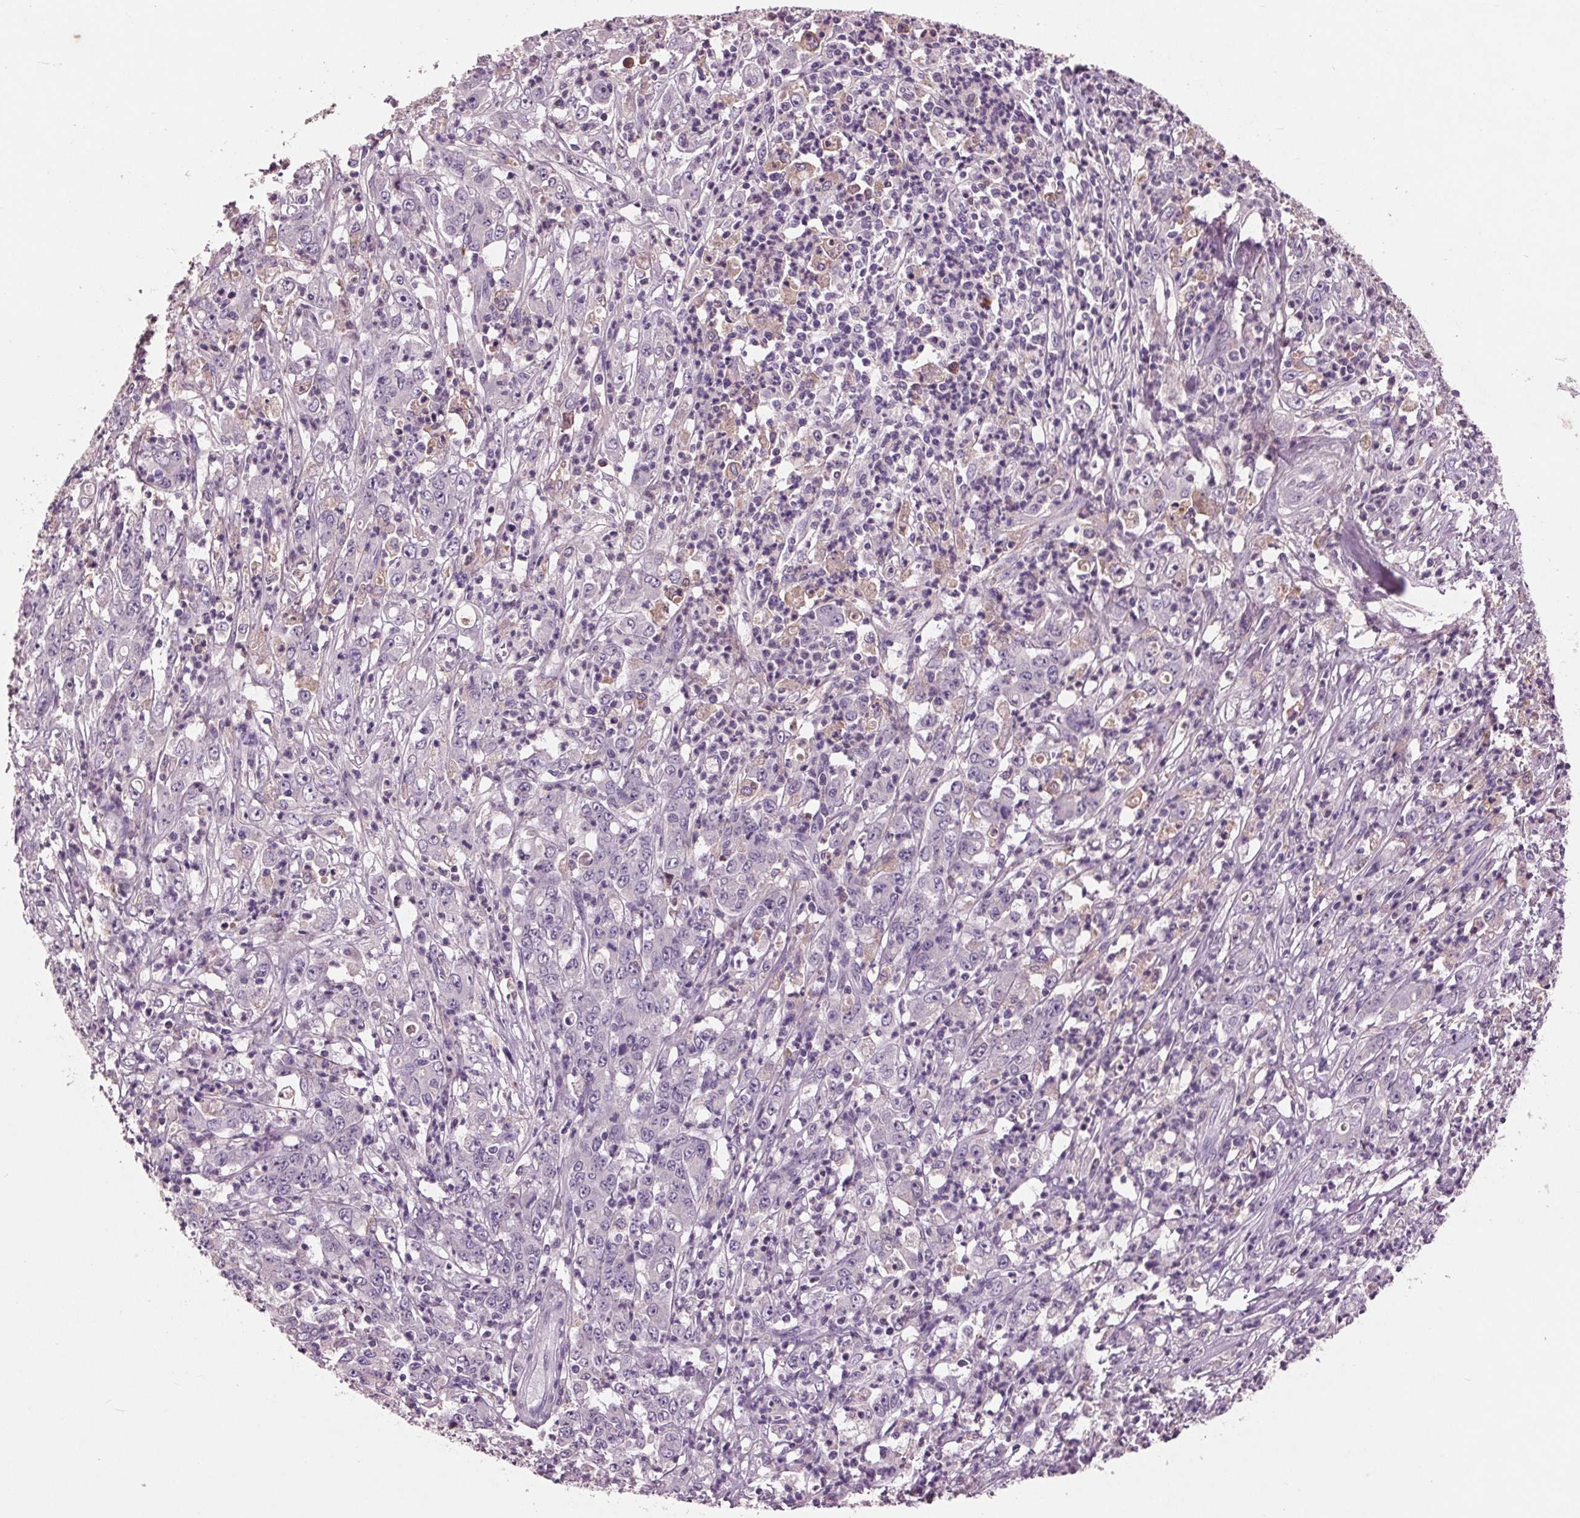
{"staining": {"intensity": "negative", "quantity": "none", "location": "none"}, "tissue": "stomach cancer", "cell_type": "Tumor cells", "image_type": "cancer", "snomed": [{"axis": "morphology", "description": "Adenocarcinoma, NOS"}, {"axis": "topography", "description": "Stomach, lower"}], "caption": "Stomach adenocarcinoma was stained to show a protein in brown. There is no significant expression in tumor cells. (DAB (3,3'-diaminobenzidine) immunohistochemistry (IHC) visualized using brightfield microscopy, high magnification).", "gene": "C6", "patient": {"sex": "female", "age": 71}}